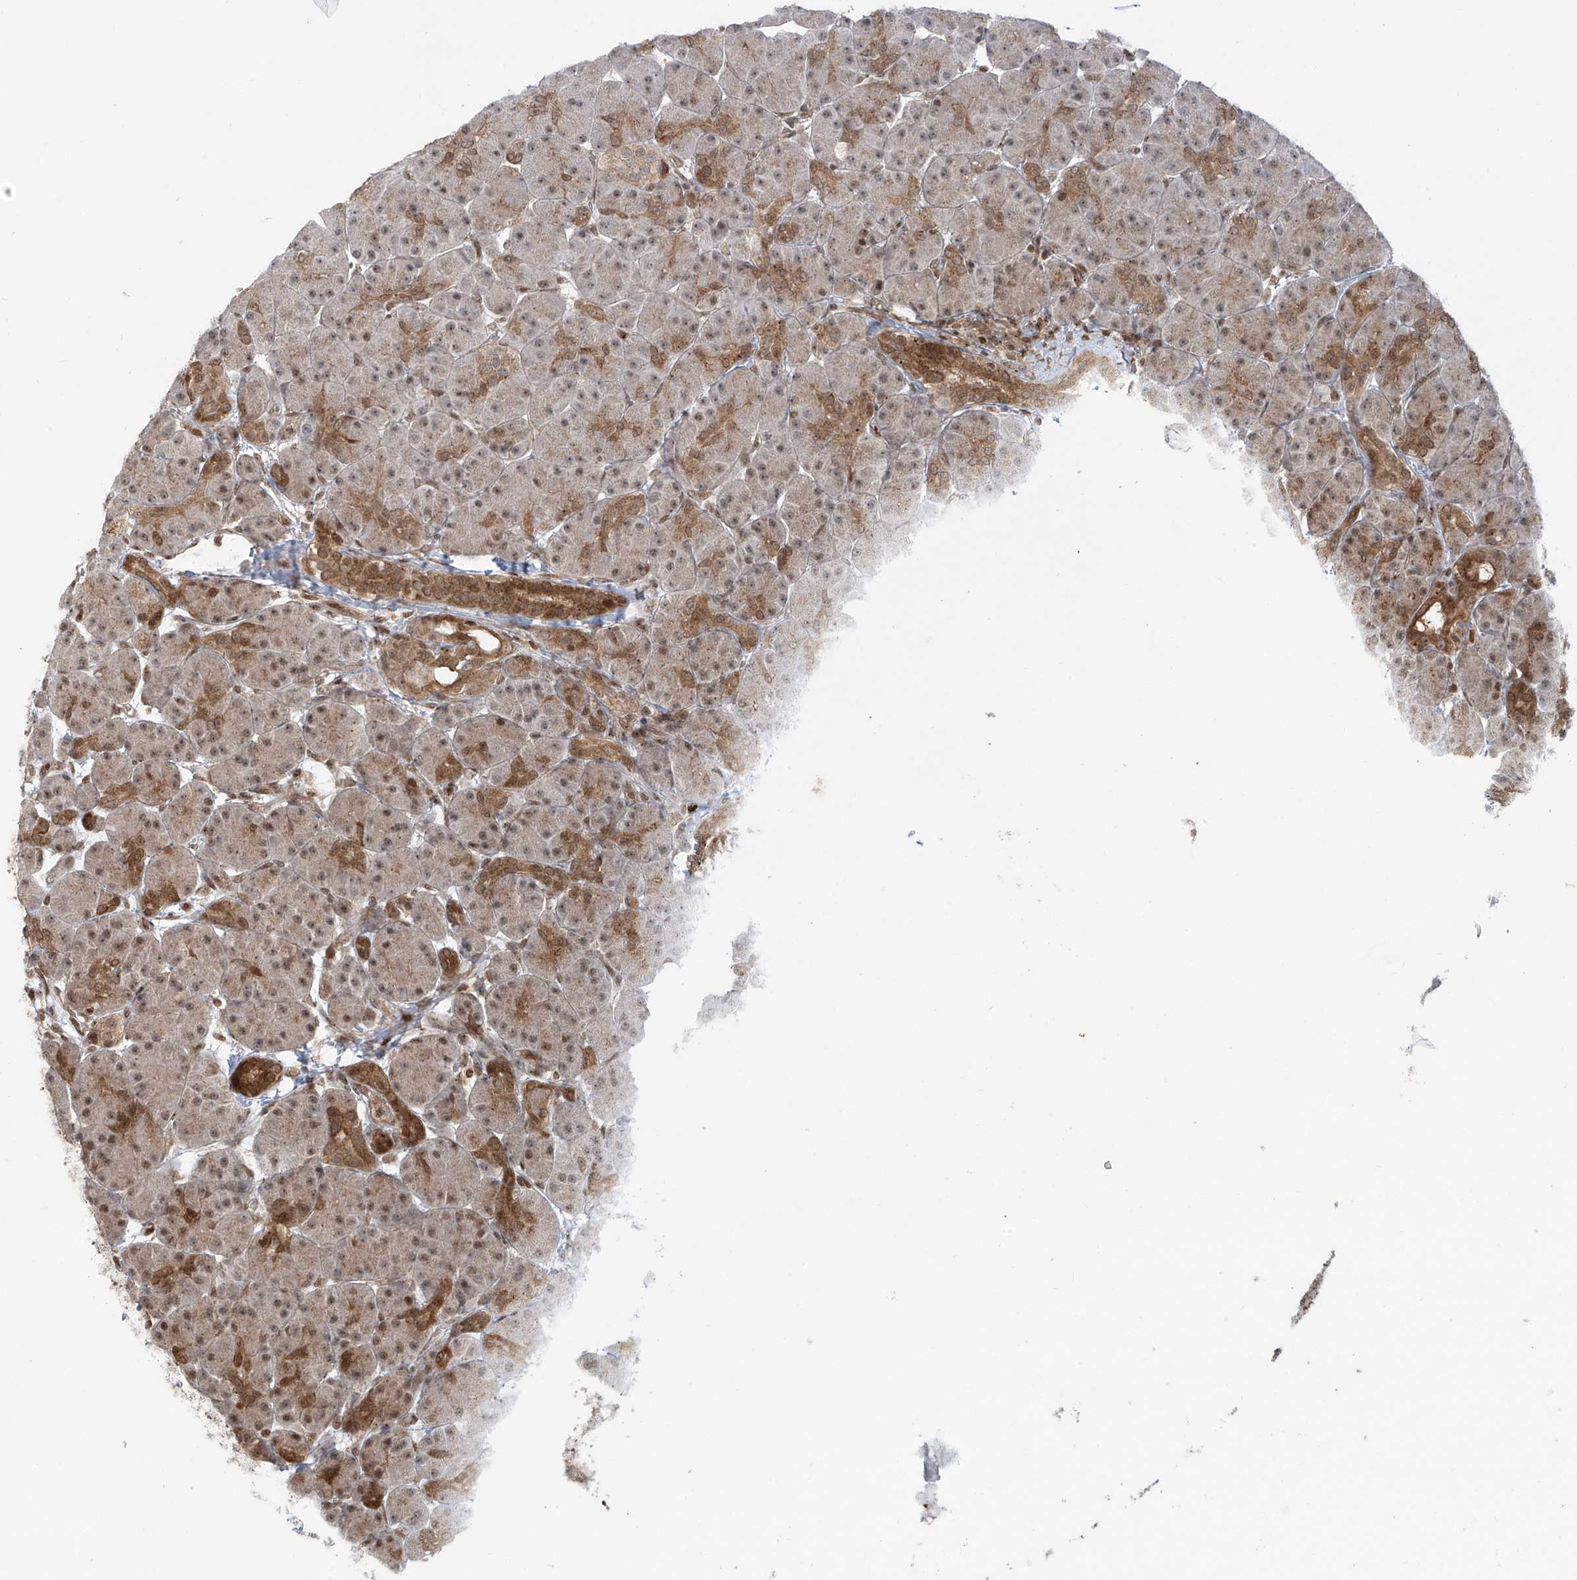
{"staining": {"intensity": "moderate", "quantity": "25%-75%", "location": "cytoplasmic/membranous,nuclear"}, "tissue": "pancreas", "cell_type": "Exocrine glandular cells", "image_type": "normal", "snomed": [{"axis": "morphology", "description": "Normal tissue, NOS"}, {"axis": "topography", "description": "Pancreas"}], "caption": "Pancreas stained for a protein (brown) shows moderate cytoplasmic/membranous,nuclear positive expression in approximately 25%-75% of exocrine glandular cells.", "gene": "VMP1", "patient": {"sex": "male", "age": 63}}